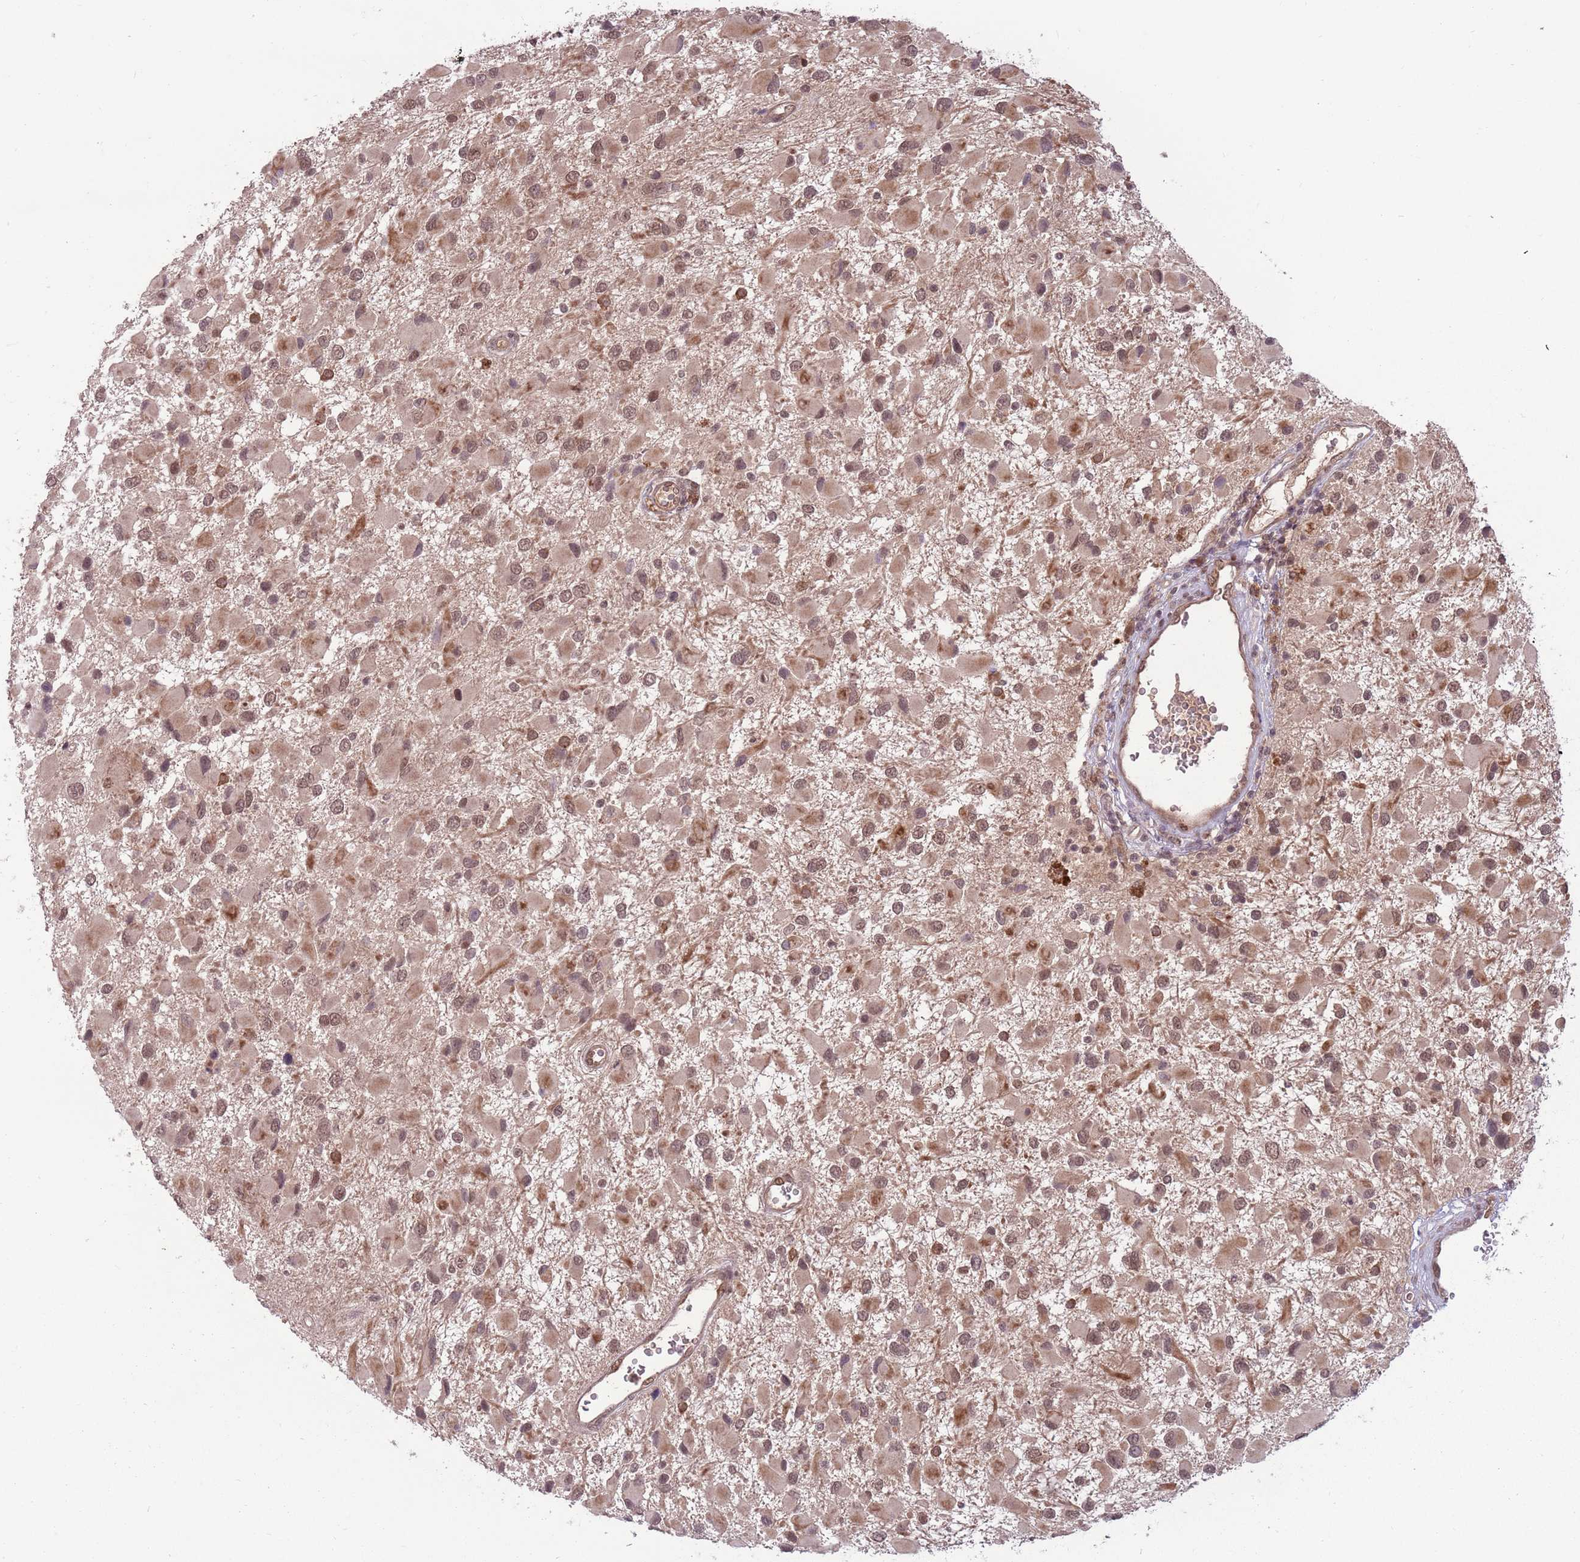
{"staining": {"intensity": "weak", "quantity": ">75%", "location": "cytoplasmic/membranous,nuclear"}, "tissue": "glioma", "cell_type": "Tumor cells", "image_type": "cancer", "snomed": [{"axis": "morphology", "description": "Glioma, malignant, High grade"}, {"axis": "topography", "description": "Brain"}], "caption": "Protein expression analysis of human glioma reveals weak cytoplasmic/membranous and nuclear staining in about >75% of tumor cells.", "gene": "ADAMTS3", "patient": {"sex": "male", "age": 53}}